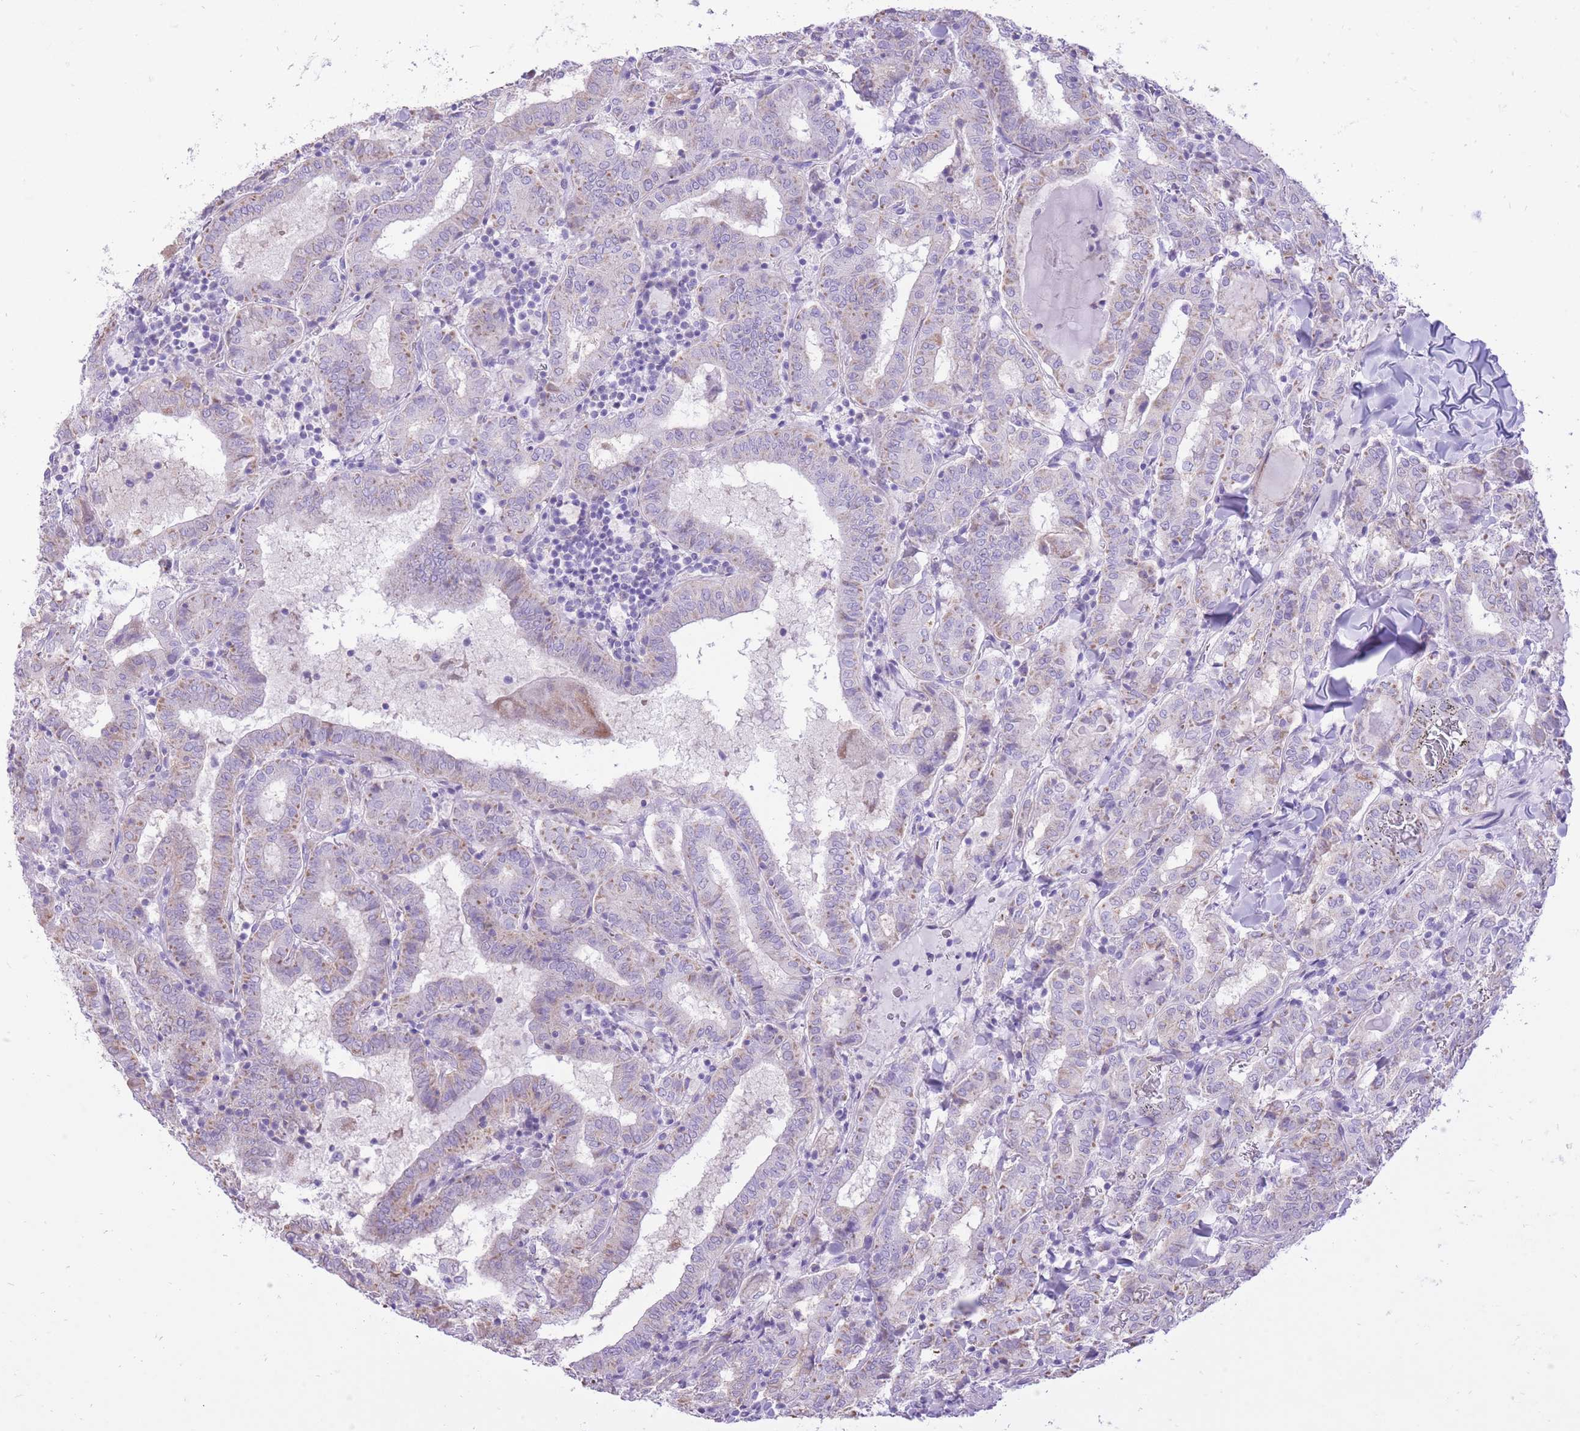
{"staining": {"intensity": "negative", "quantity": "none", "location": "none"}, "tissue": "thyroid cancer", "cell_type": "Tumor cells", "image_type": "cancer", "snomed": [{"axis": "morphology", "description": "Papillary adenocarcinoma, NOS"}, {"axis": "topography", "description": "Thyroid gland"}], "caption": "High magnification brightfield microscopy of thyroid cancer stained with DAB (3,3'-diaminobenzidine) (brown) and counterstained with hematoxylin (blue): tumor cells show no significant staining.", "gene": "SLC4A4", "patient": {"sex": "female", "age": 72}}